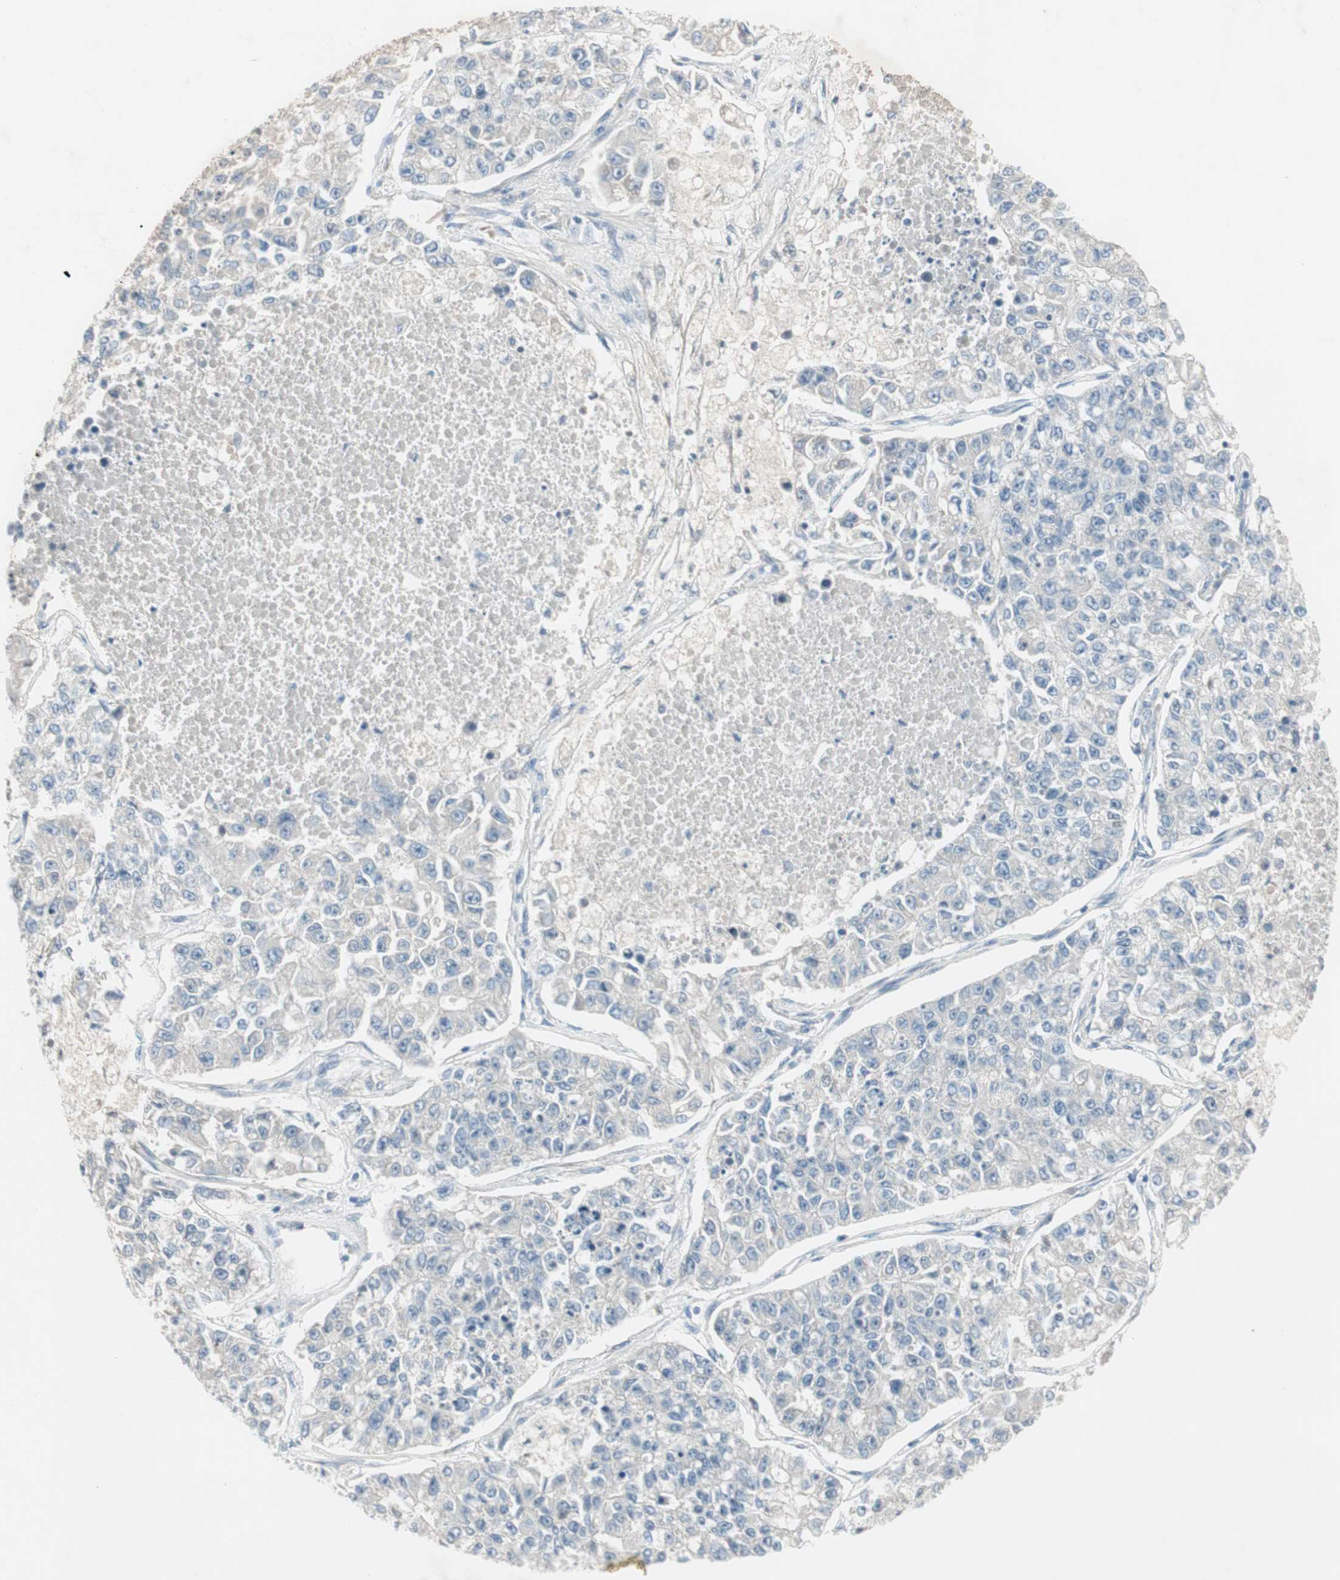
{"staining": {"intensity": "negative", "quantity": "none", "location": "none"}, "tissue": "lung cancer", "cell_type": "Tumor cells", "image_type": "cancer", "snomed": [{"axis": "morphology", "description": "Adenocarcinoma, NOS"}, {"axis": "topography", "description": "Lung"}], "caption": "There is no significant expression in tumor cells of lung cancer.", "gene": "MAPRE3", "patient": {"sex": "male", "age": 49}}